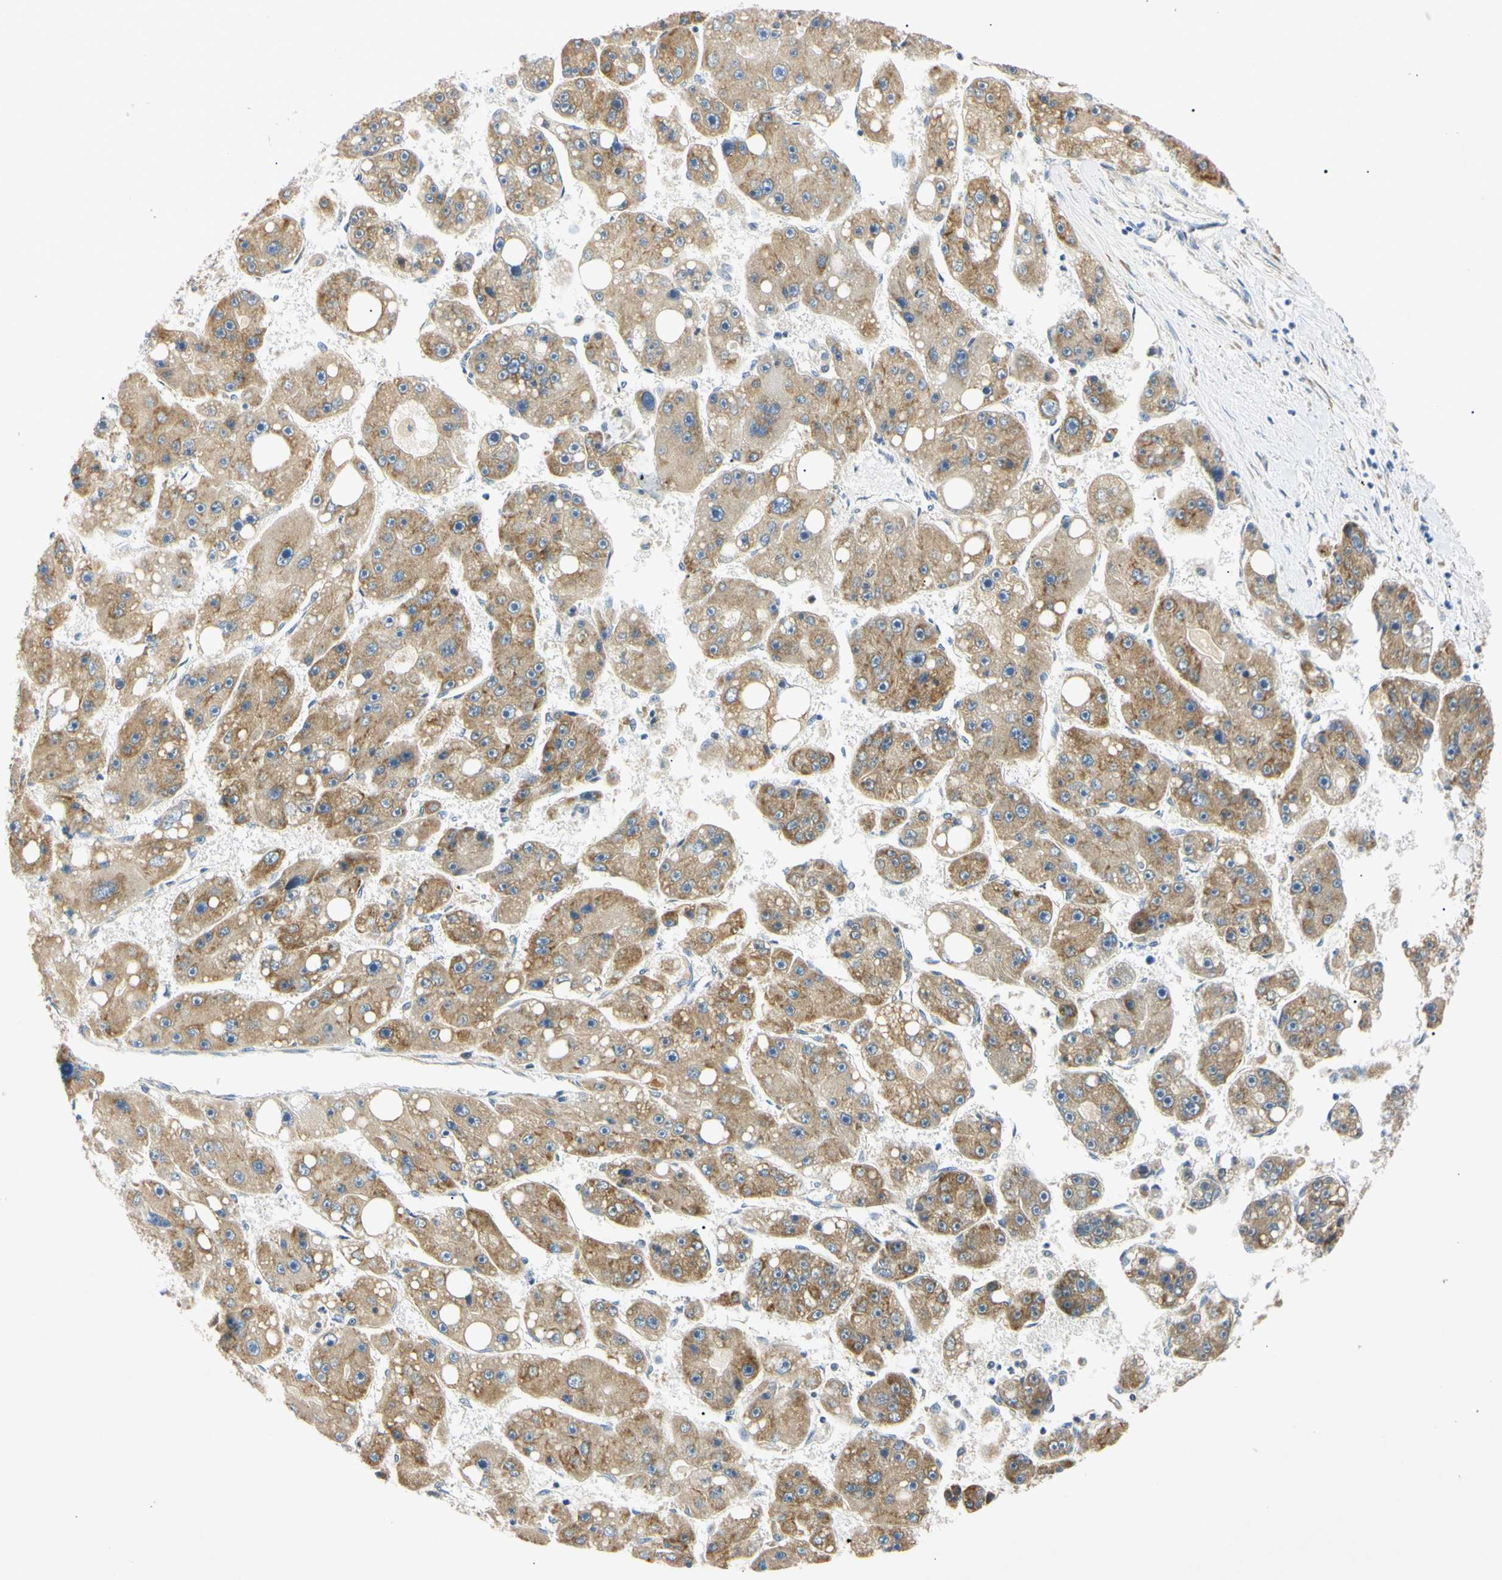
{"staining": {"intensity": "moderate", "quantity": ">75%", "location": "cytoplasmic/membranous"}, "tissue": "liver cancer", "cell_type": "Tumor cells", "image_type": "cancer", "snomed": [{"axis": "morphology", "description": "Carcinoma, Hepatocellular, NOS"}, {"axis": "topography", "description": "Liver"}], "caption": "There is medium levels of moderate cytoplasmic/membranous expression in tumor cells of liver cancer, as demonstrated by immunohistochemical staining (brown color).", "gene": "DNAJB12", "patient": {"sex": "female", "age": 61}}